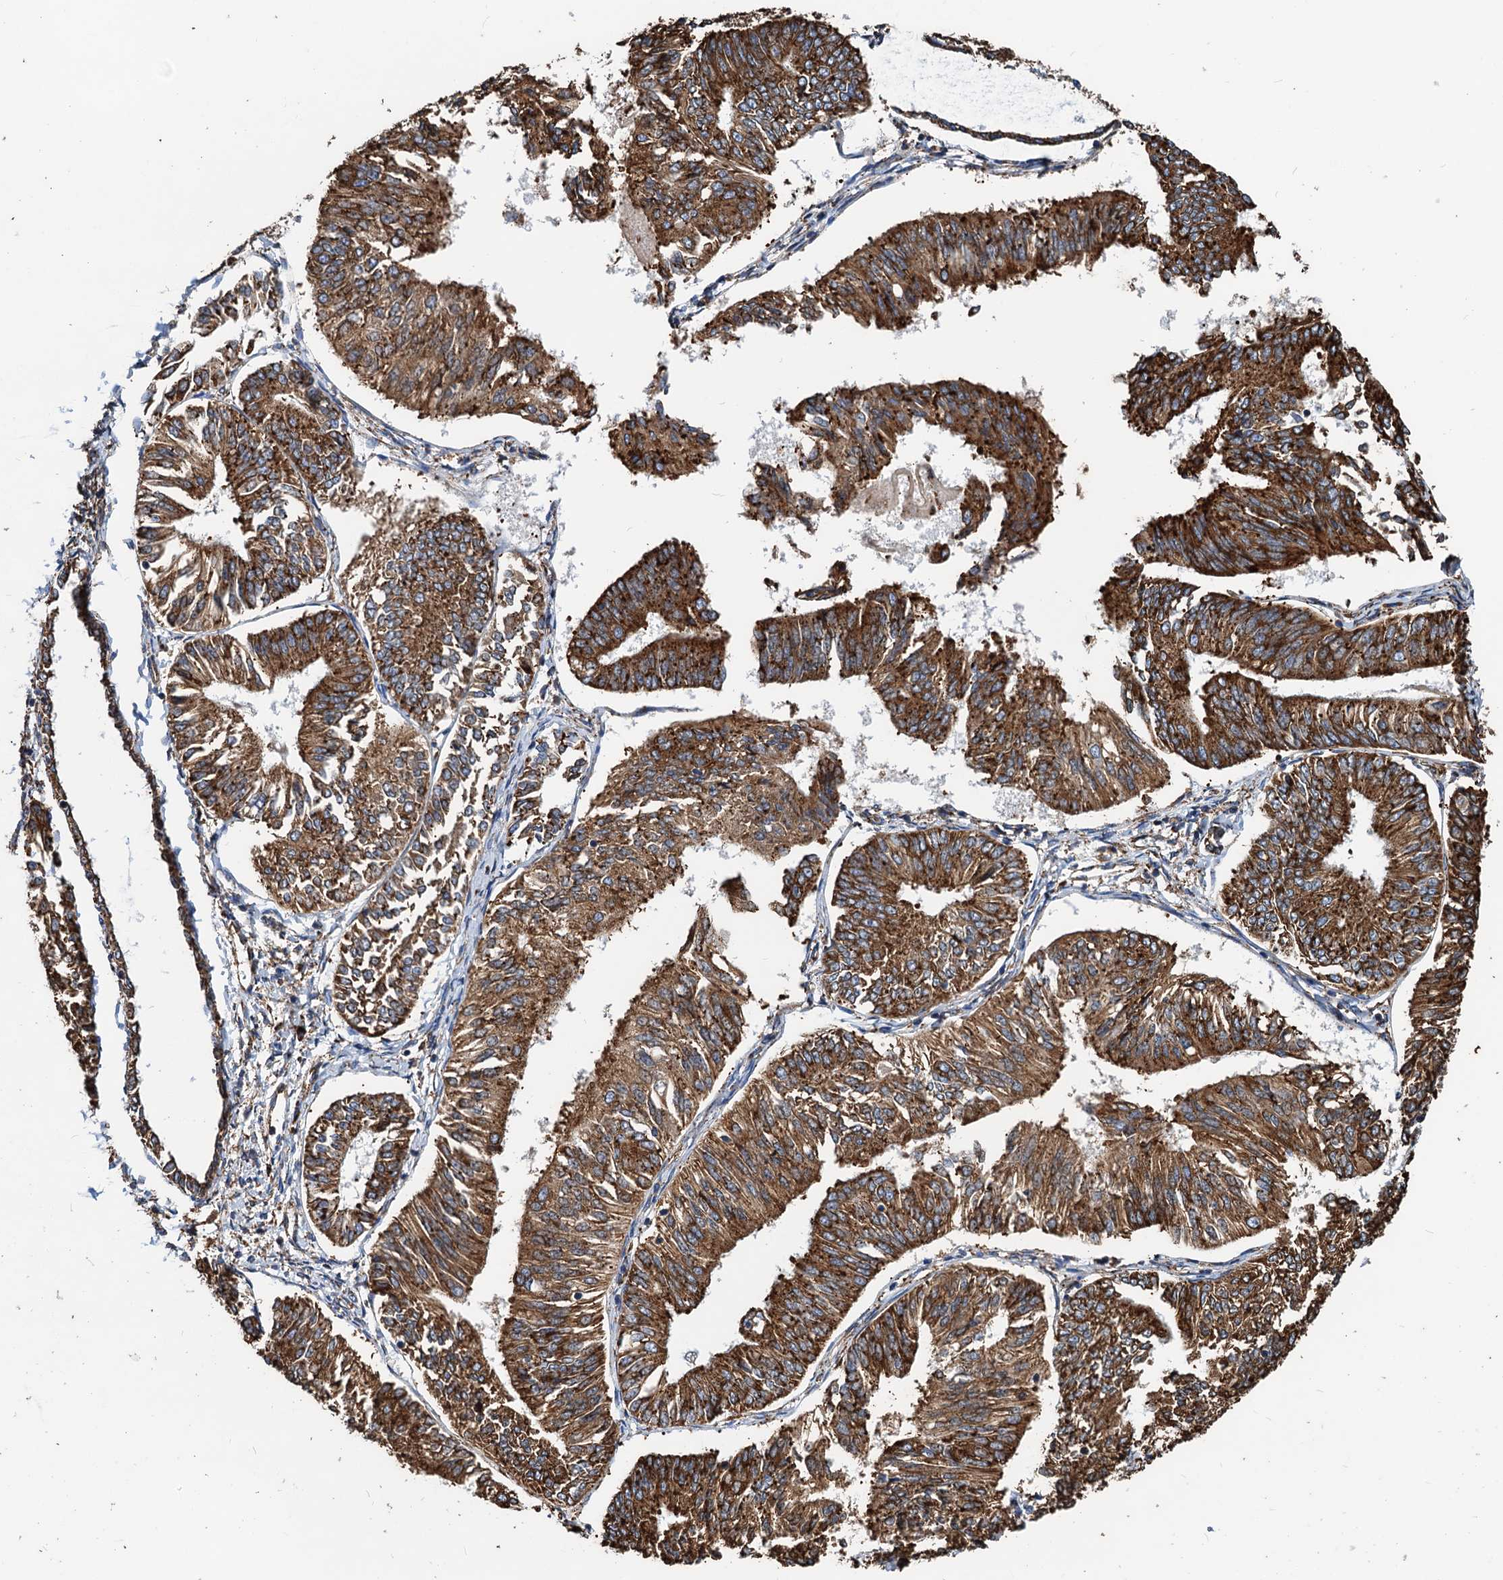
{"staining": {"intensity": "strong", "quantity": ">75%", "location": "cytoplasmic/membranous"}, "tissue": "endometrial cancer", "cell_type": "Tumor cells", "image_type": "cancer", "snomed": [{"axis": "morphology", "description": "Adenocarcinoma, NOS"}, {"axis": "topography", "description": "Endometrium"}], "caption": "Adenocarcinoma (endometrial) was stained to show a protein in brown. There is high levels of strong cytoplasmic/membranous positivity in about >75% of tumor cells.", "gene": "HSPA5", "patient": {"sex": "female", "age": 58}}